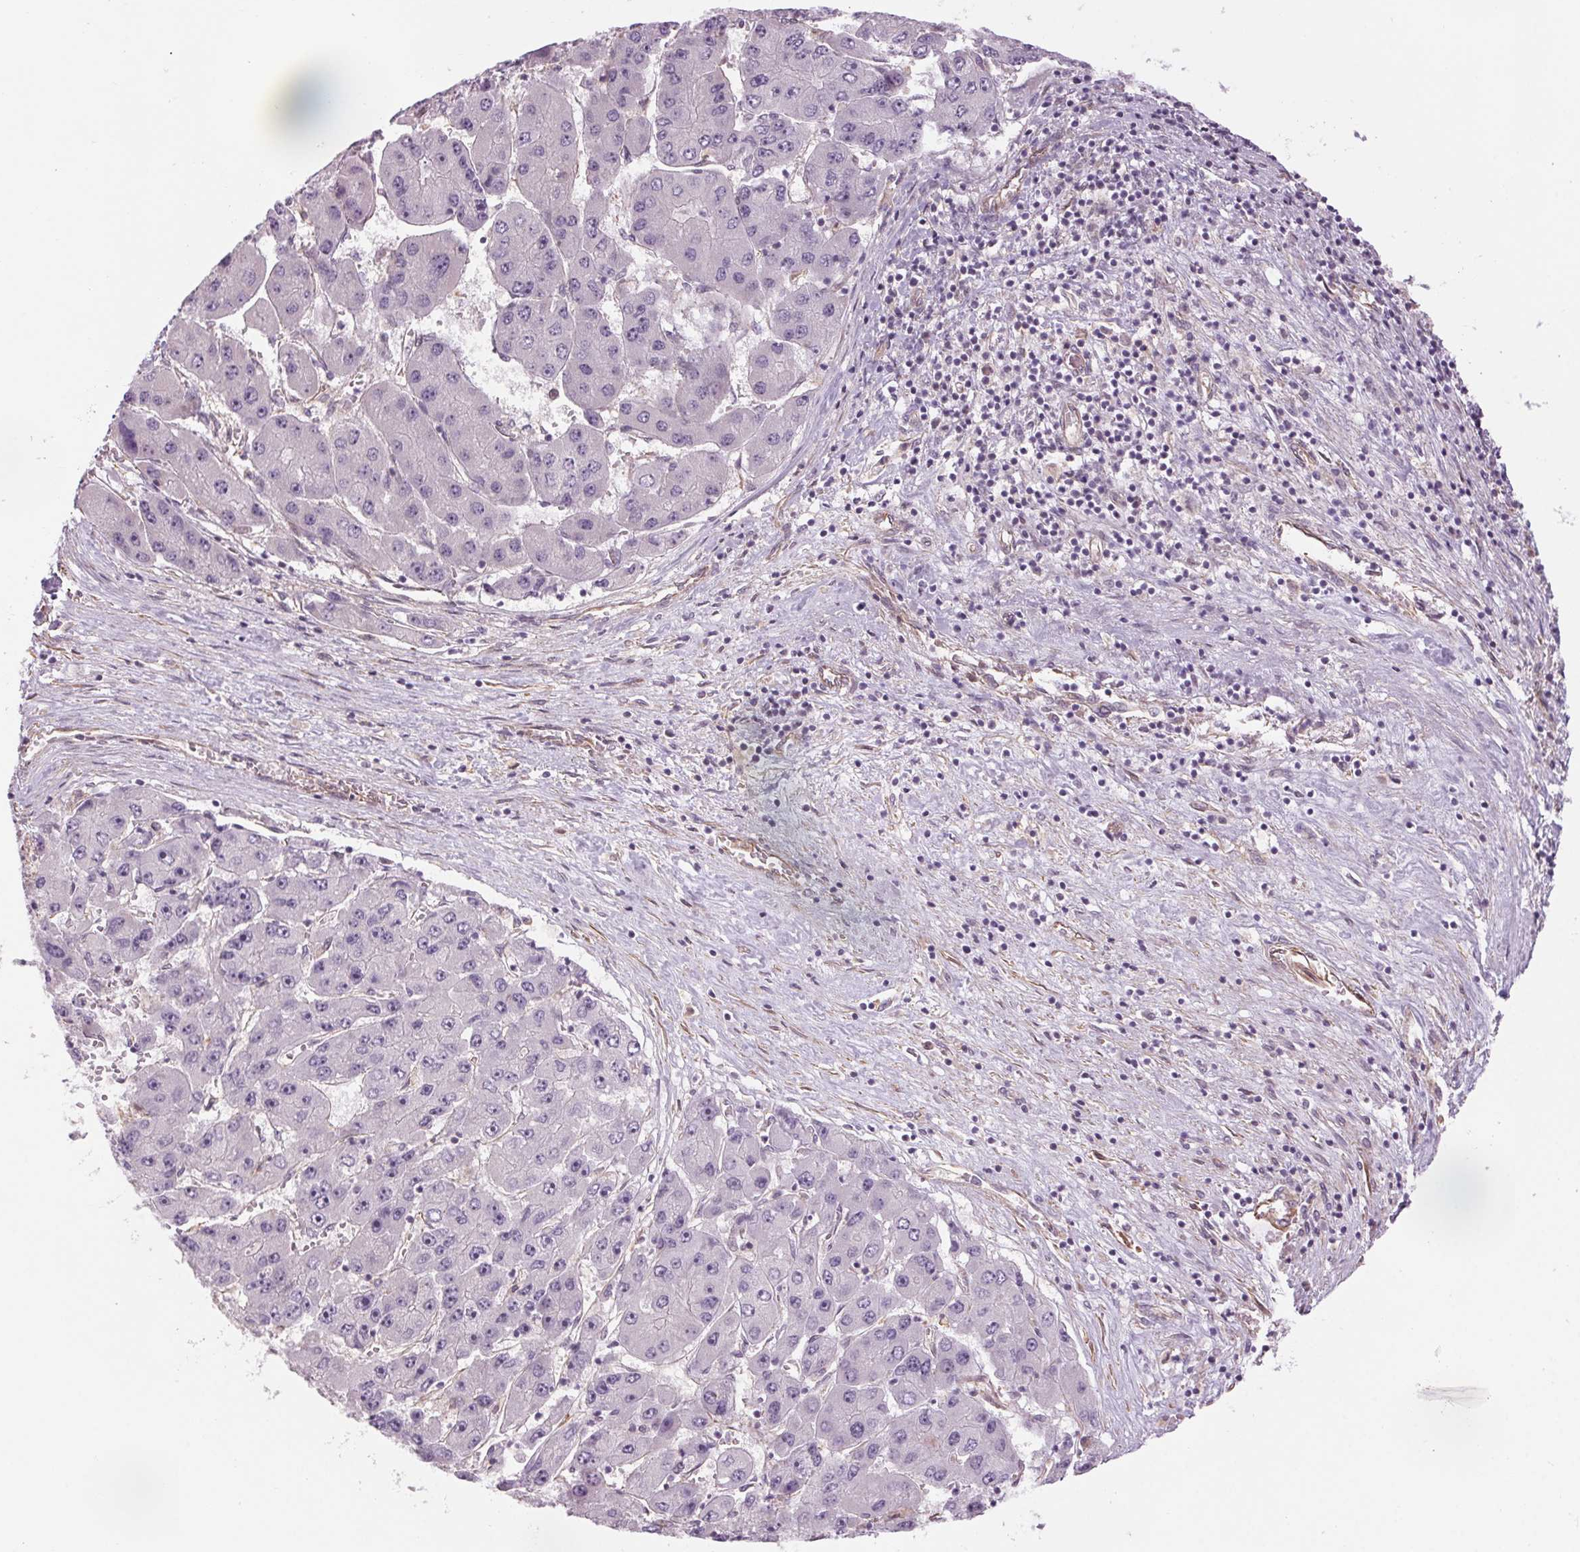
{"staining": {"intensity": "negative", "quantity": "none", "location": "none"}, "tissue": "liver cancer", "cell_type": "Tumor cells", "image_type": "cancer", "snomed": [{"axis": "morphology", "description": "Carcinoma, Hepatocellular, NOS"}, {"axis": "topography", "description": "Liver"}], "caption": "Immunohistochemistry (IHC) histopathology image of liver cancer stained for a protein (brown), which displays no staining in tumor cells. Nuclei are stained in blue.", "gene": "CCSER1", "patient": {"sex": "female", "age": 61}}